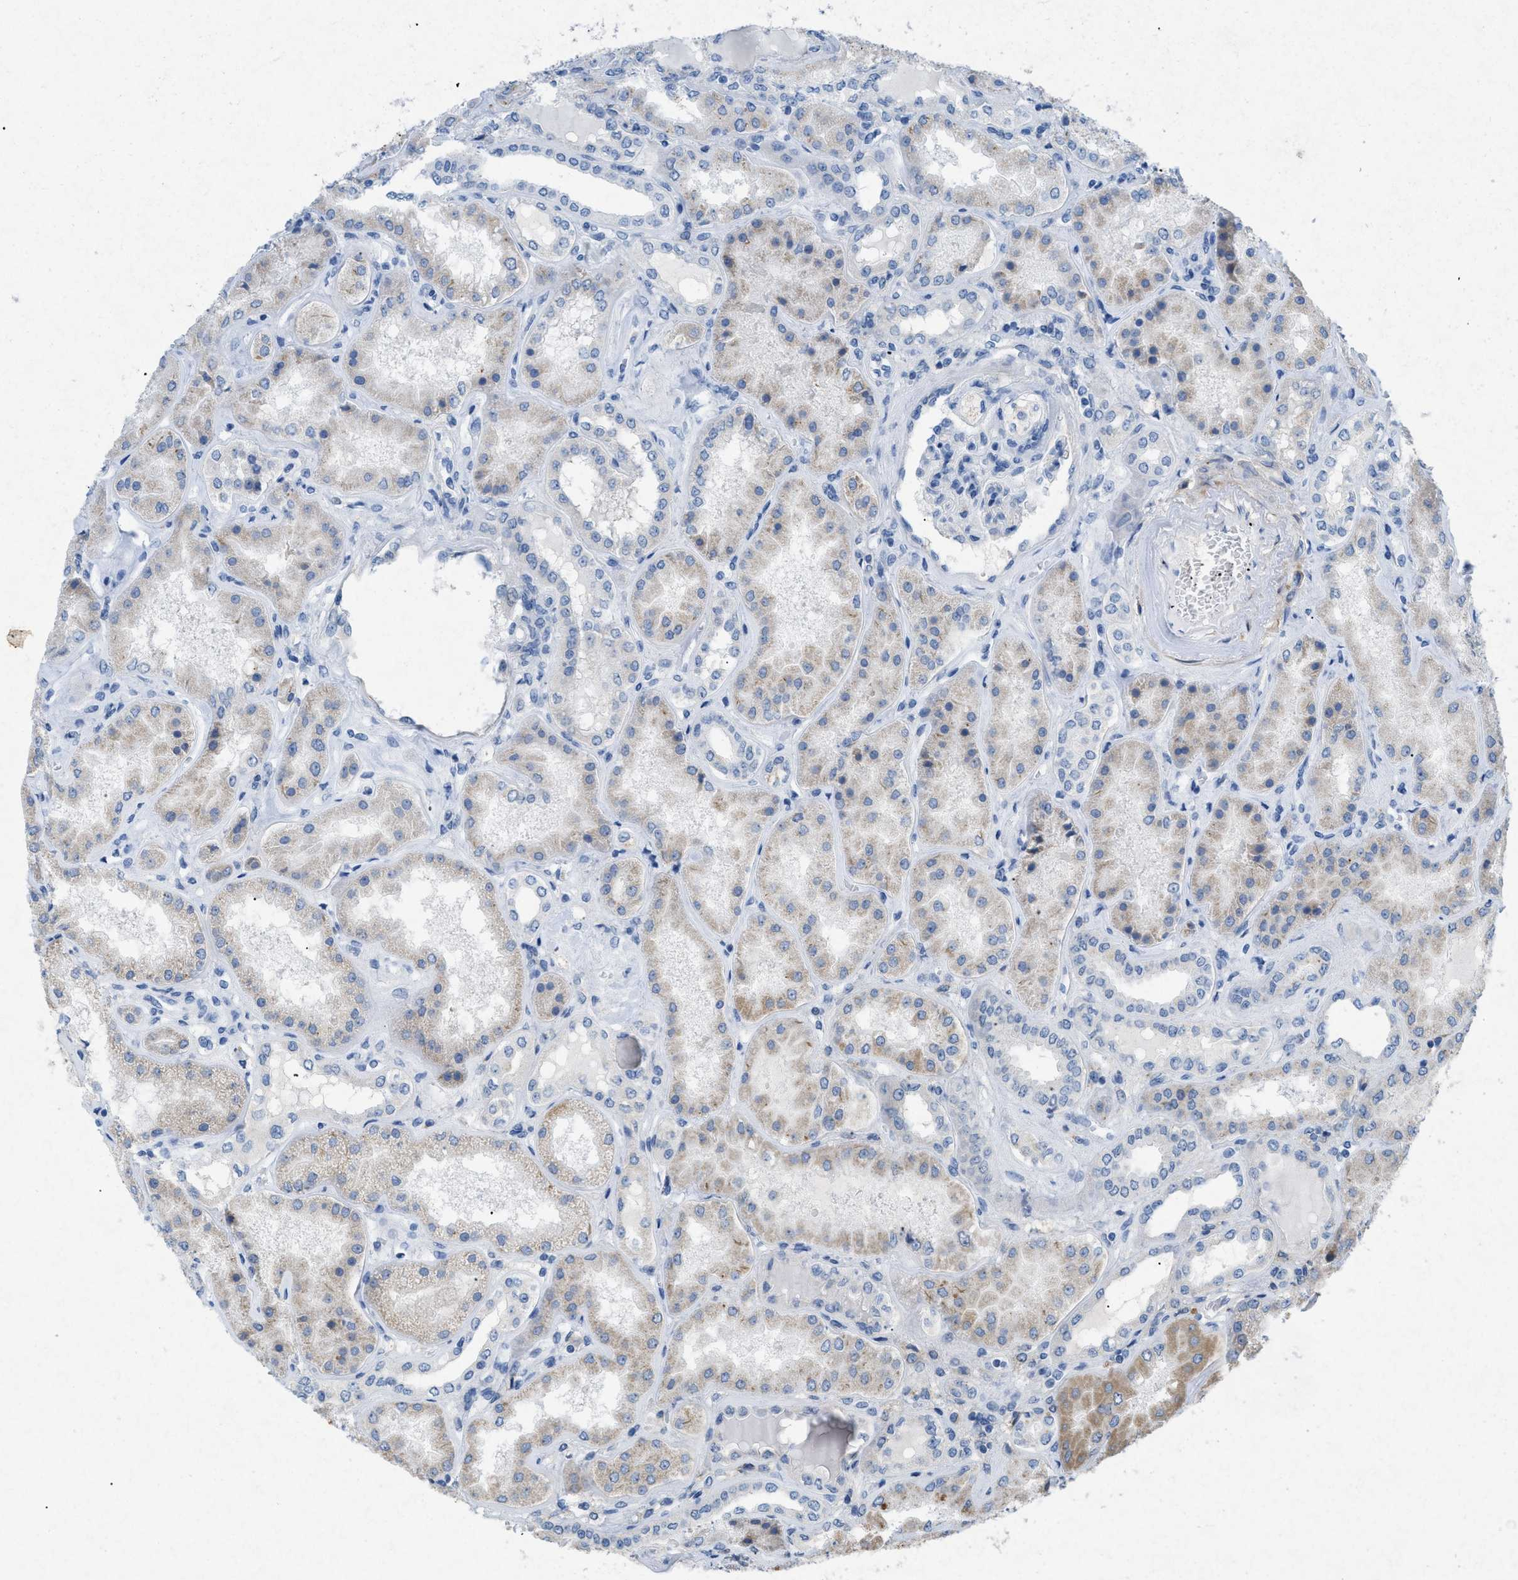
{"staining": {"intensity": "negative", "quantity": "none", "location": "none"}, "tissue": "kidney", "cell_type": "Cells in glomeruli", "image_type": "normal", "snomed": [{"axis": "morphology", "description": "Normal tissue, NOS"}, {"axis": "topography", "description": "Kidney"}], "caption": "Human kidney stained for a protein using IHC displays no expression in cells in glomeruli.", "gene": "TASOR", "patient": {"sex": "female", "age": 56}}